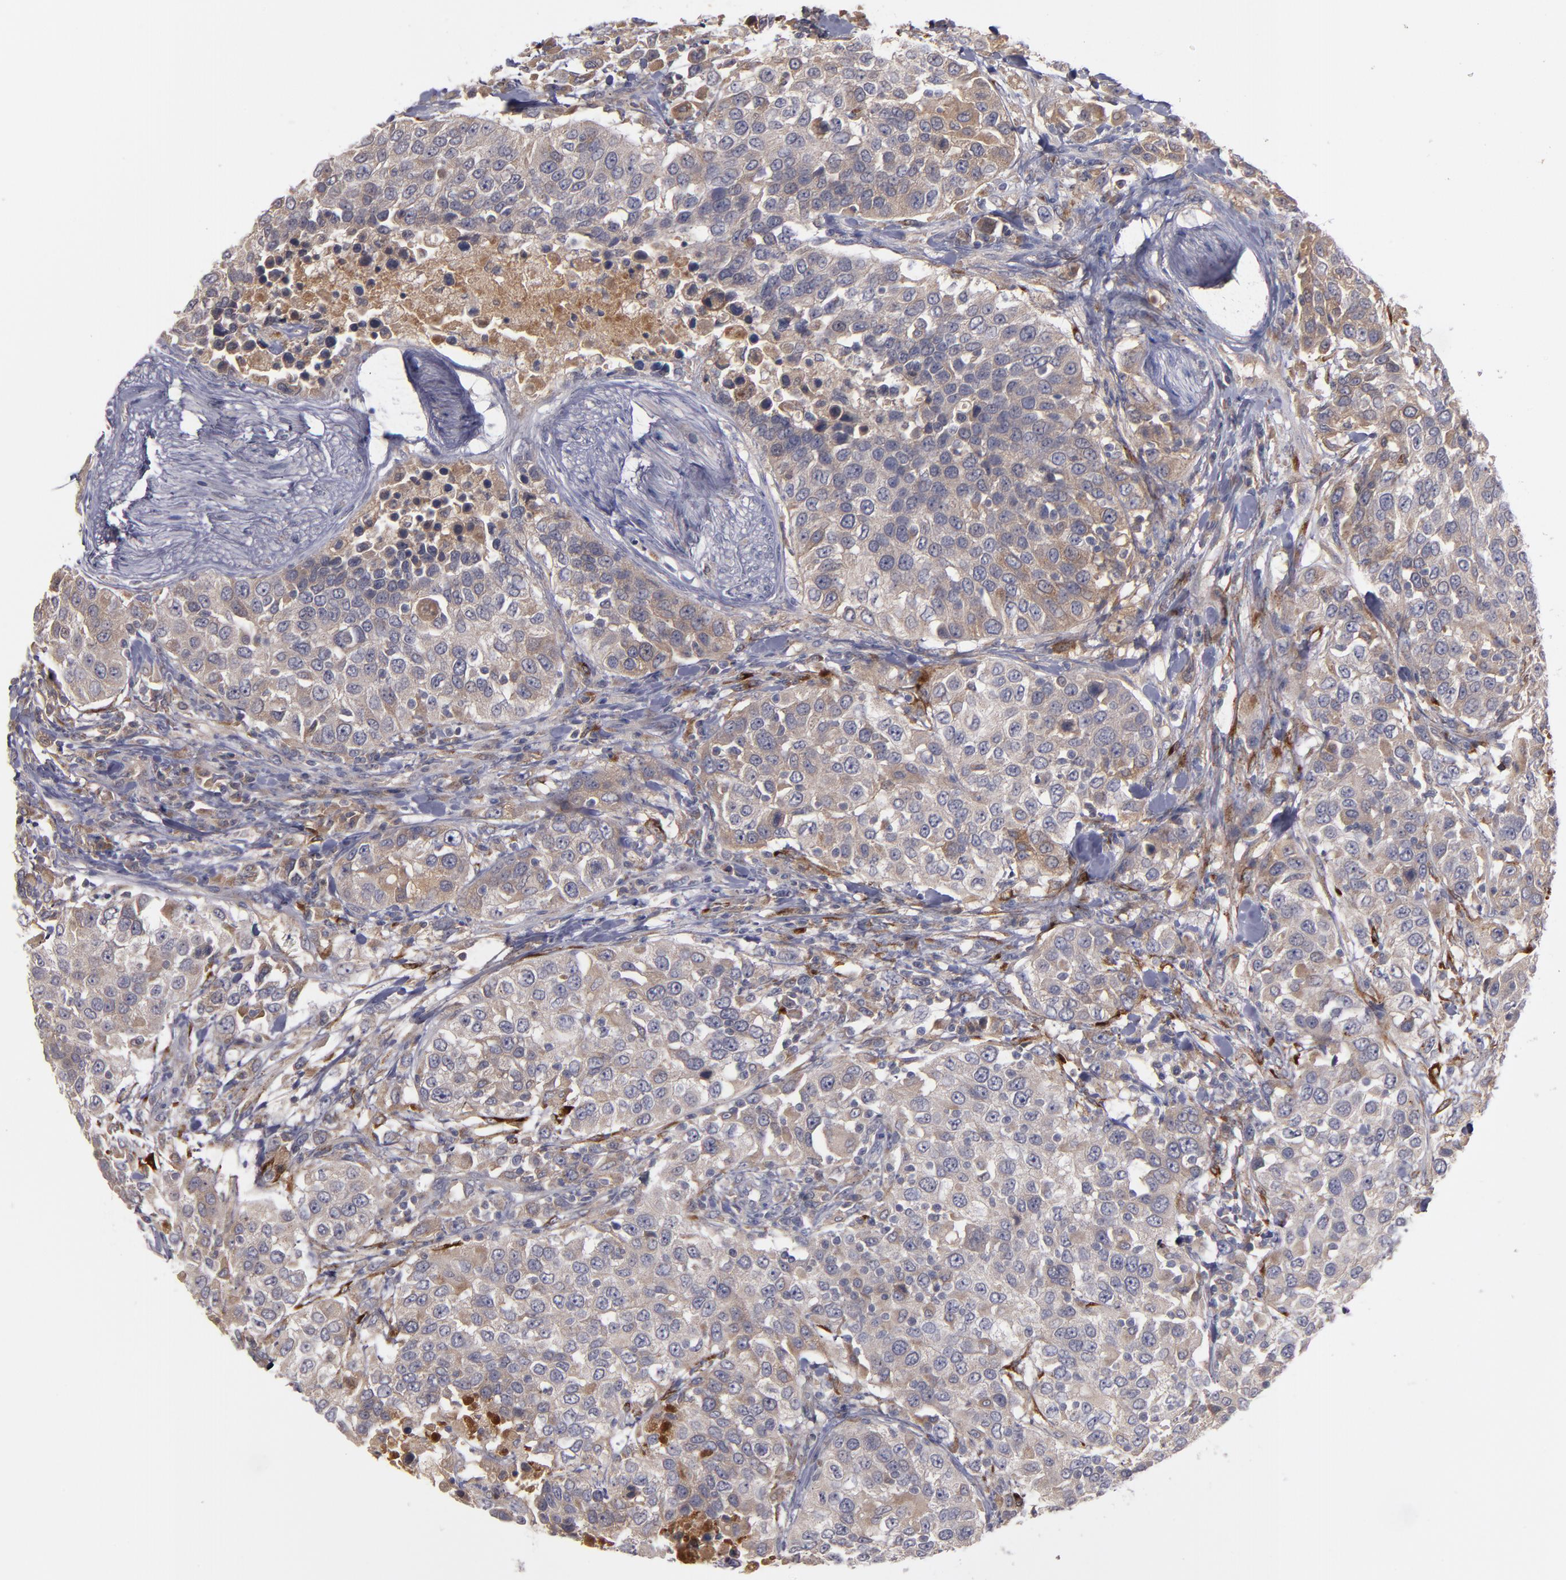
{"staining": {"intensity": "moderate", "quantity": ">75%", "location": "cytoplasmic/membranous"}, "tissue": "urothelial cancer", "cell_type": "Tumor cells", "image_type": "cancer", "snomed": [{"axis": "morphology", "description": "Urothelial carcinoma, High grade"}, {"axis": "topography", "description": "Urinary bladder"}], "caption": "Tumor cells display medium levels of moderate cytoplasmic/membranous positivity in about >75% of cells in human urothelial carcinoma (high-grade). Nuclei are stained in blue.", "gene": "MMP11", "patient": {"sex": "female", "age": 80}}